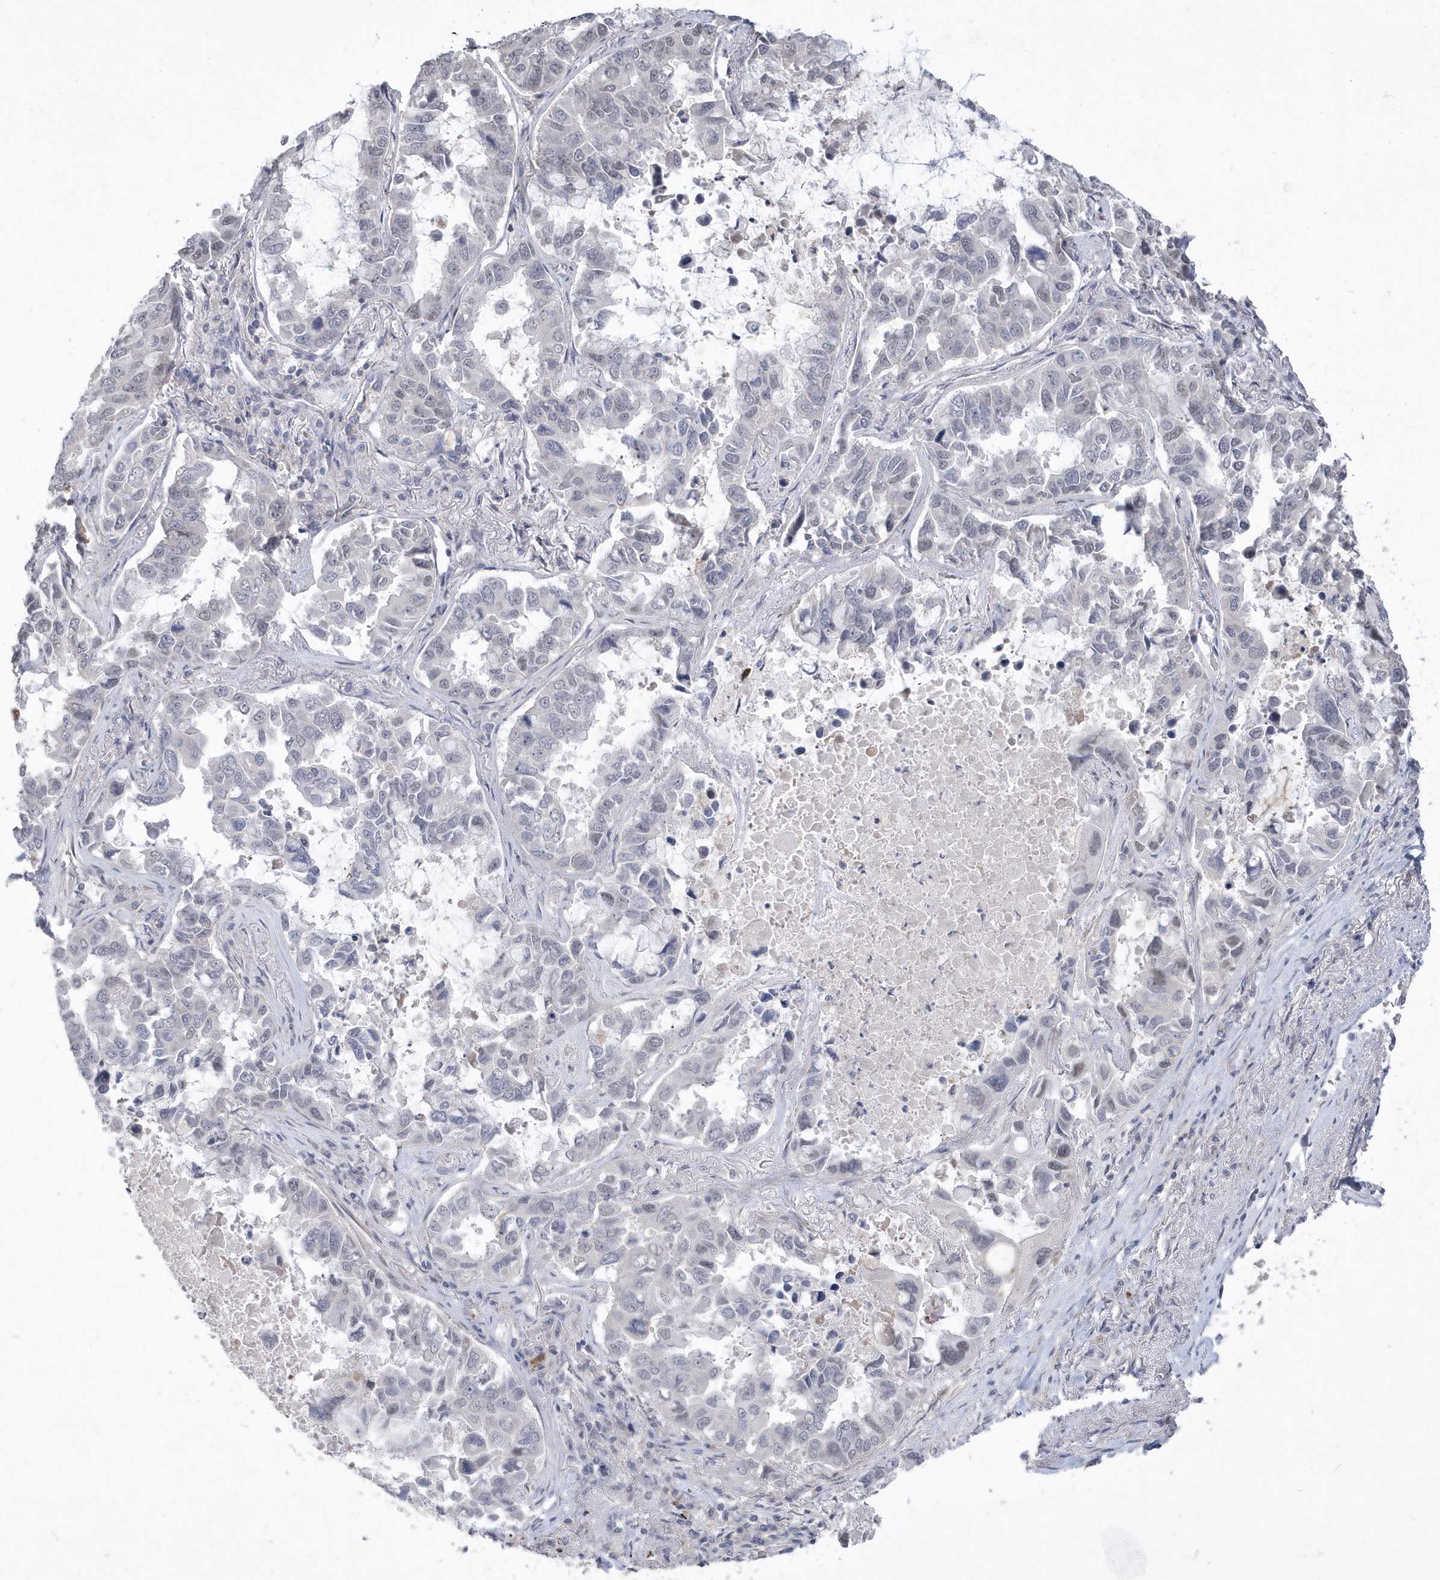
{"staining": {"intensity": "negative", "quantity": "none", "location": "none"}, "tissue": "lung cancer", "cell_type": "Tumor cells", "image_type": "cancer", "snomed": [{"axis": "morphology", "description": "Adenocarcinoma, NOS"}, {"axis": "topography", "description": "Lung"}], "caption": "A high-resolution histopathology image shows immunohistochemistry staining of adenocarcinoma (lung), which shows no significant staining in tumor cells. The staining is performed using DAB brown chromogen with nuclei counter-stained in using hematoxylin.", "gene": "TSPEAR", "patient": {"sex": "male", "age": 64}}